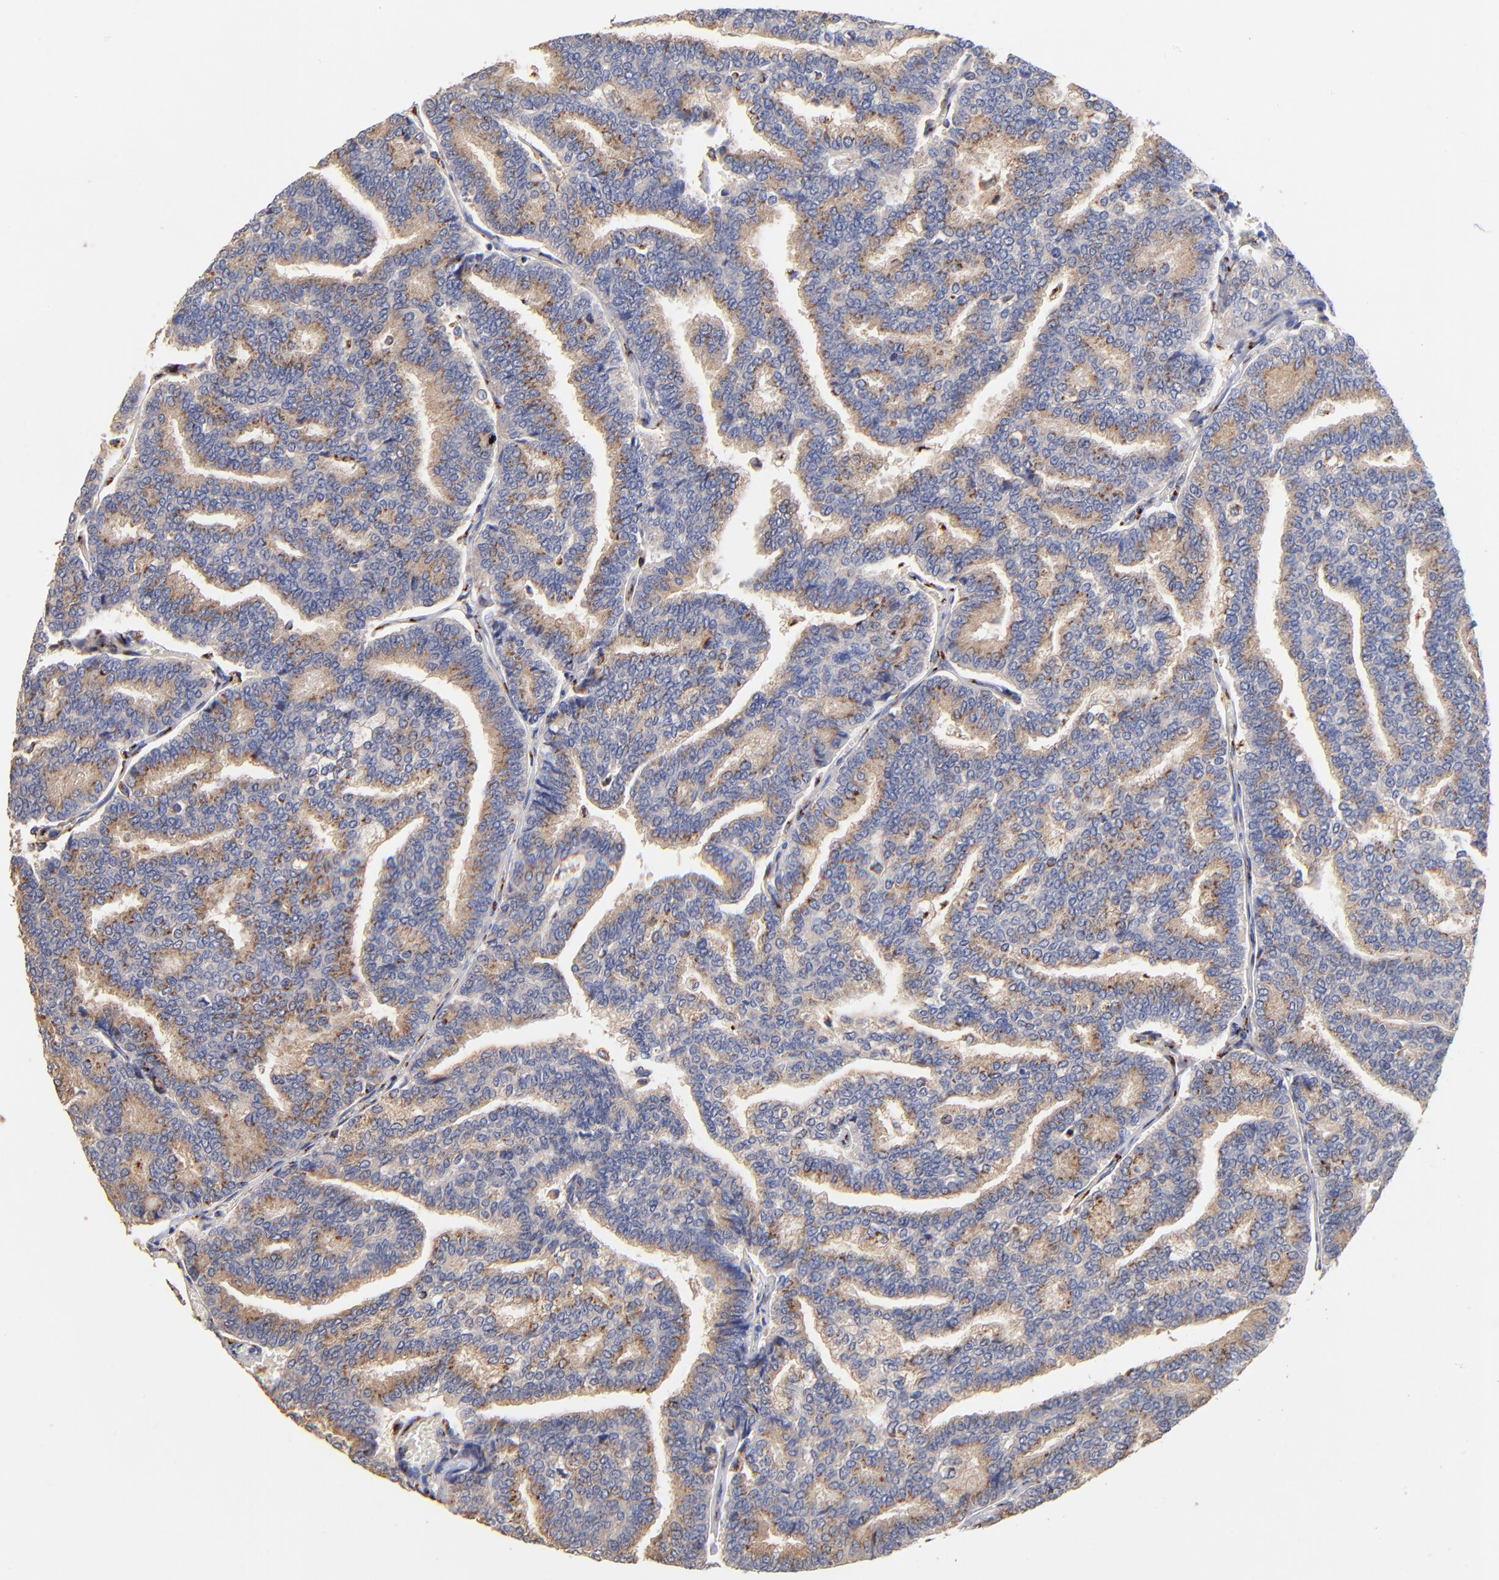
{"staining": {"intensity": "moderate", "quantity": ">75%", "location": "cytoplasmic/membranous"}, "tissue": "thyroid cancer", "cell_type": "Tumor cells", "image_type": "cancer", "snomed": [{"axis": "morphology", "description": "Papillary adenocarcinoma, NOS"}, {"axis": "topography", "description": "Thyroid gland"}], "caption": "Immunohistochemical staining of human thyroid papillary adenocarcinoma displays medium levels of moderate cytoplasmic/membranous protein expression in about >75% of tumor cells.", "gene": "FMNL3", "patient": {"sex": "female", "age": 35}}